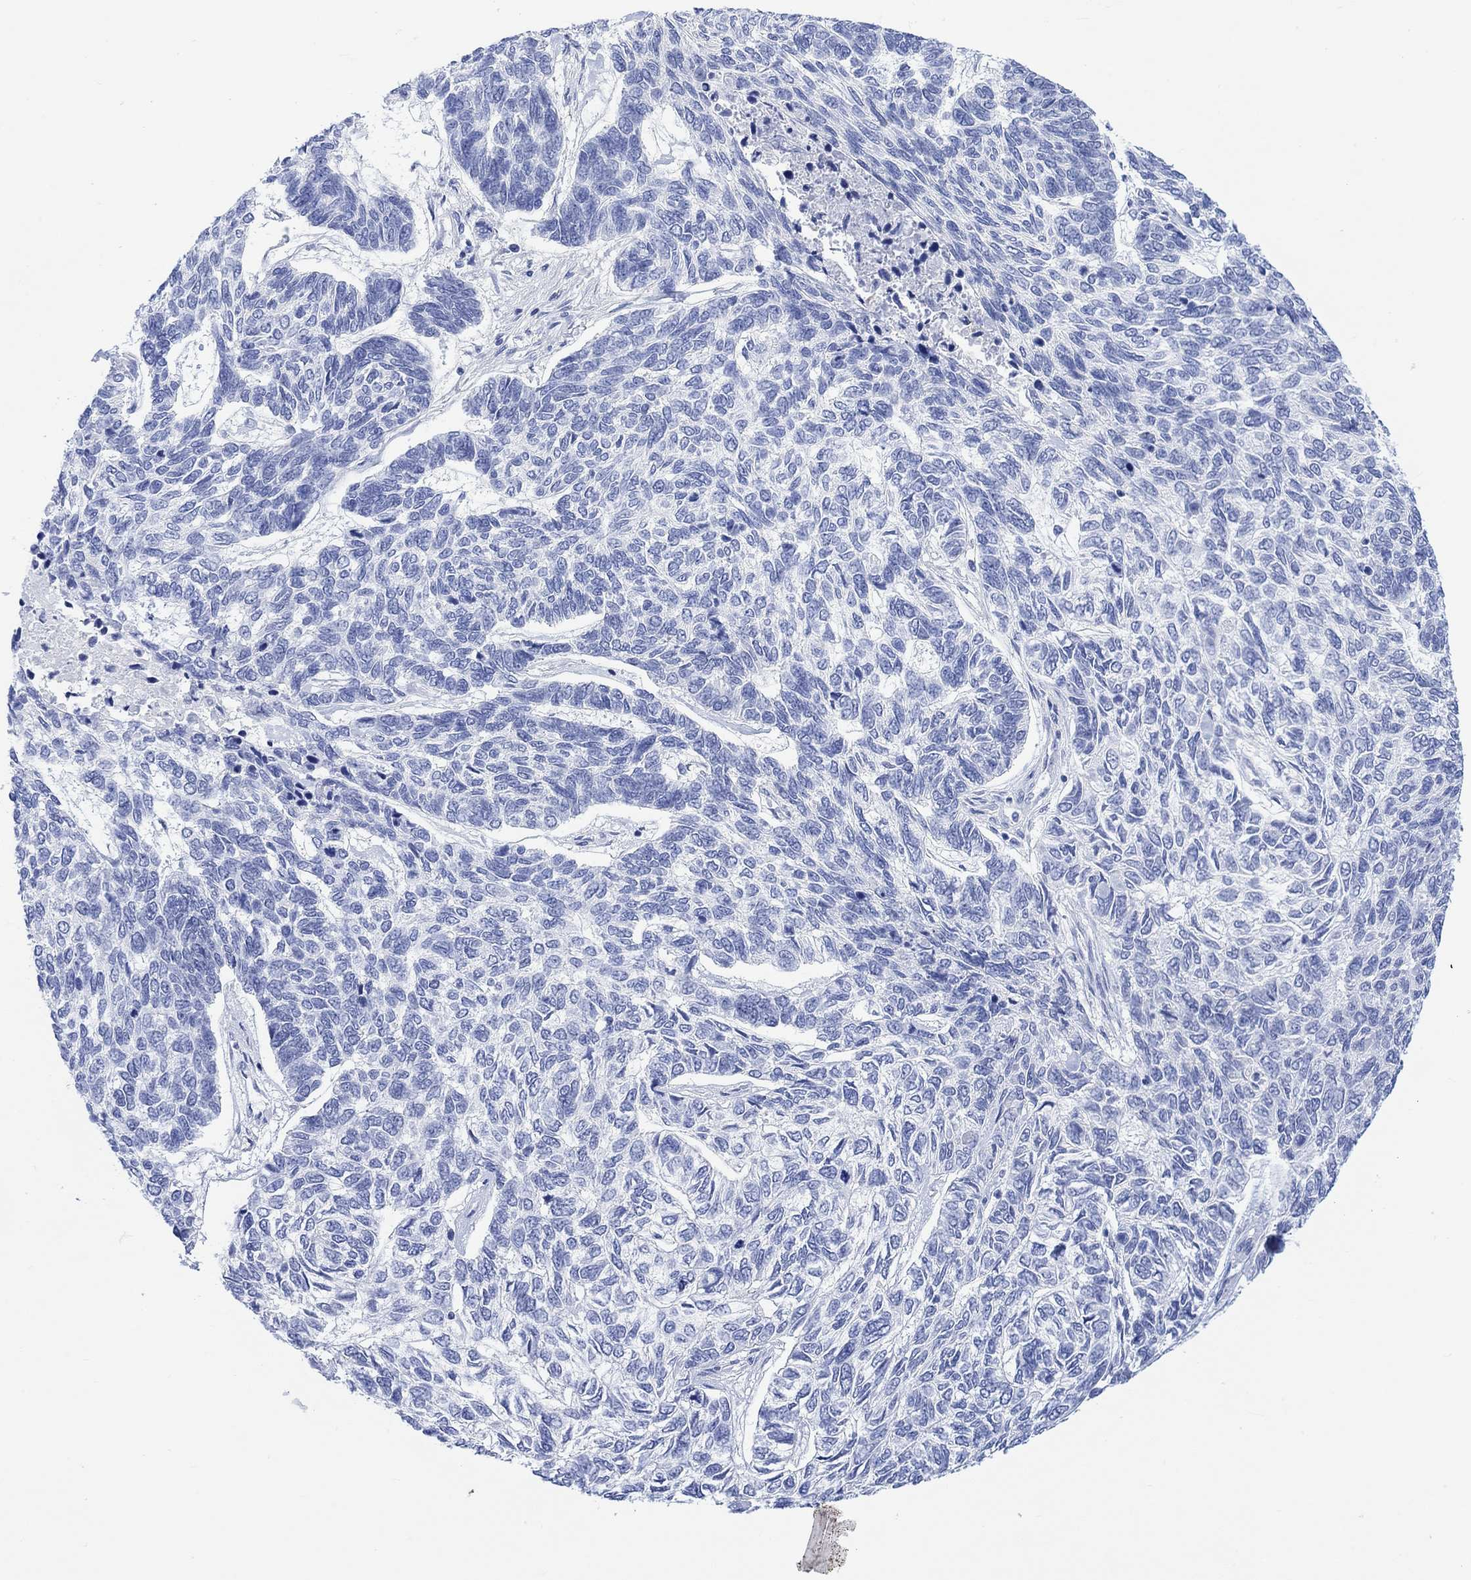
{"staining": {"intensity": "negative", "quantity": "none", "location": "none"}, "tissue": "skin cancer", "cell_type": "Tumor cells", "image_type": "cancer", "snomed": [{"axis": "morphology", "description": "Basal cell carcinoma"}, {"axis": "topography", "description": "Skin"}], "caption": "DAB (3,3'-diaminobenzidine) immunohistochemical staining of human skin cancer (basal cell carcinoma) displays no significant positivity in tumor cells.", "gene": "CALCA", "patient": {"sex": "female", "age": 65}}